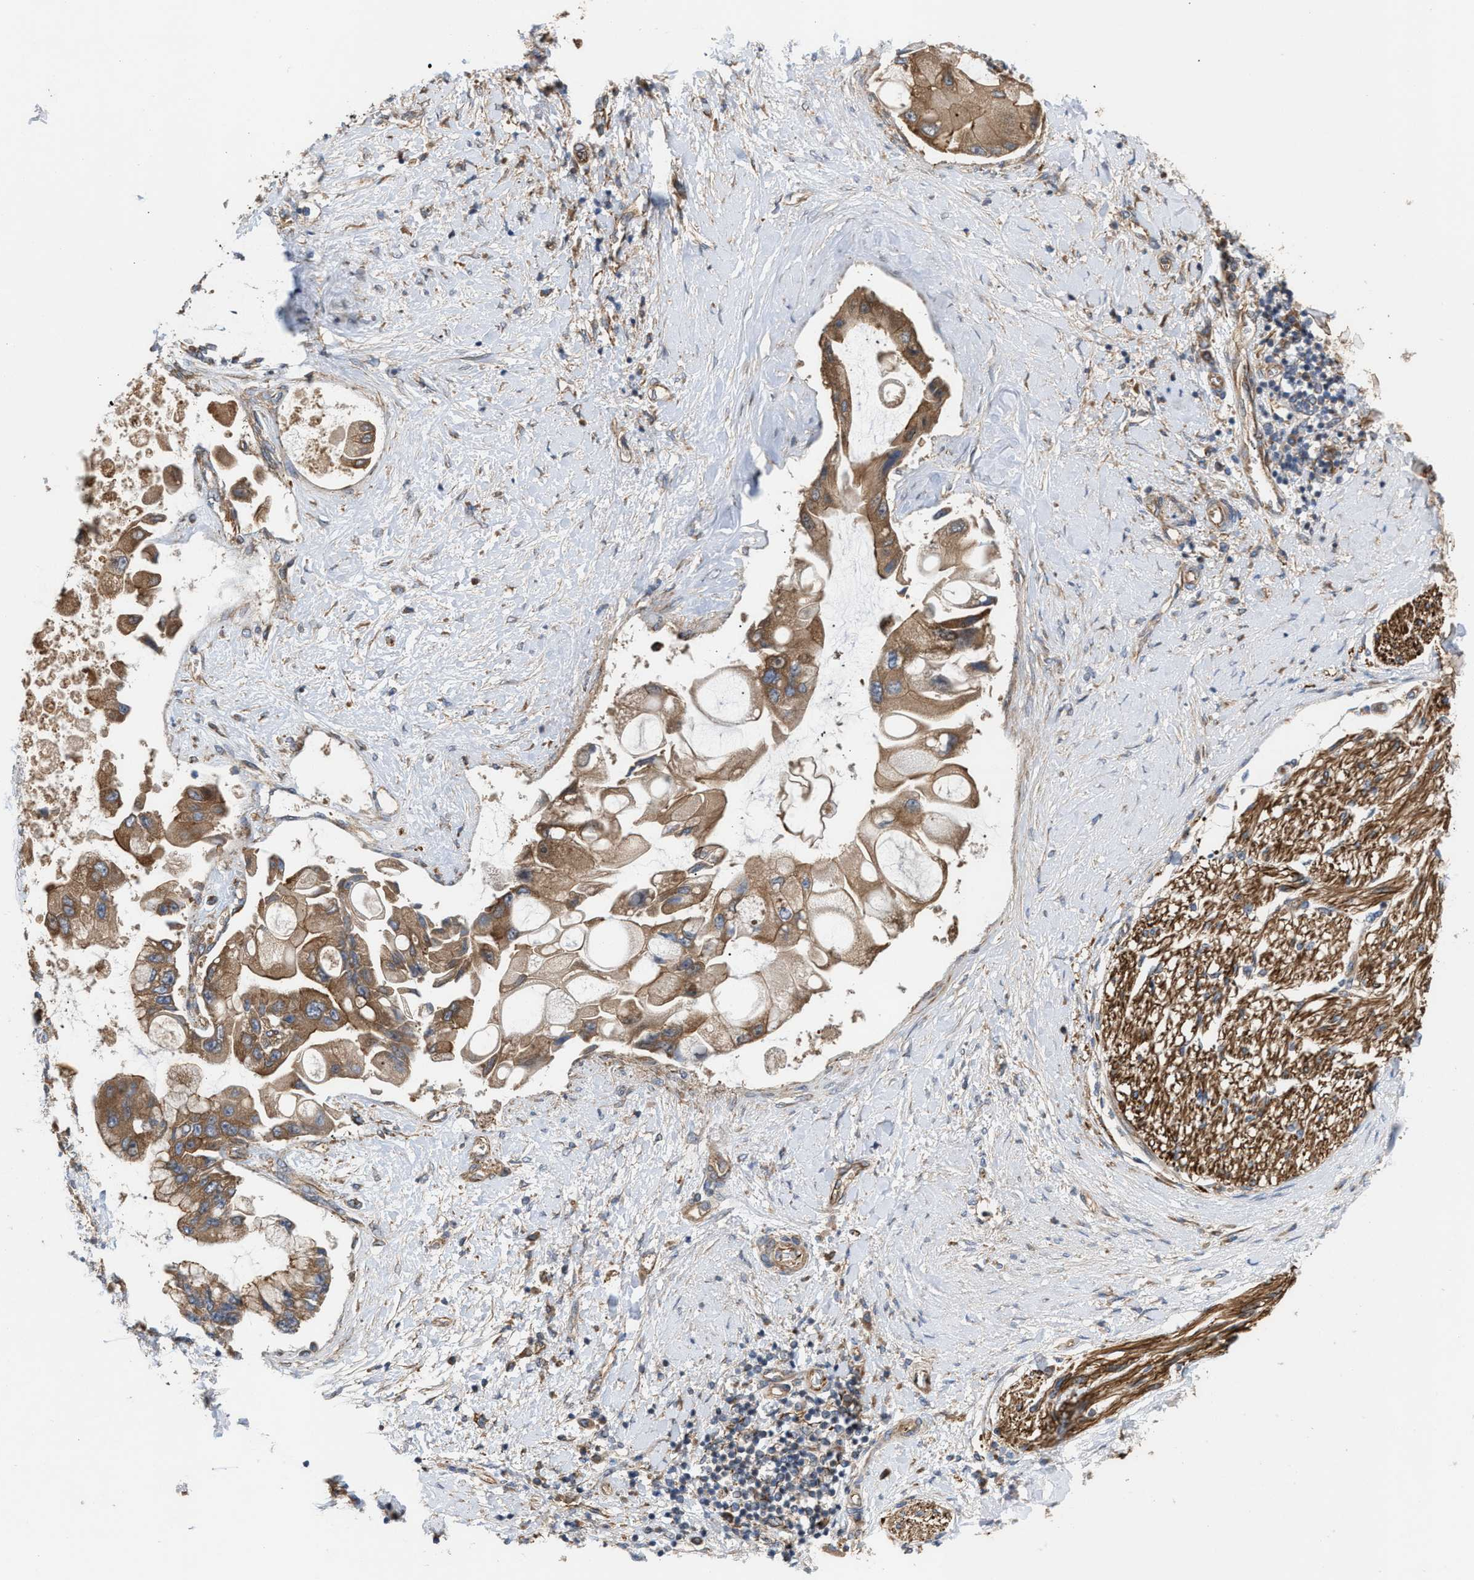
{"staining": {"intensity": "moderate", "quantity": ">75%", "location": "cytoplasmic/membranous"}, "tissue": "liver cancer", "cell_type": "Tumor cells", "image_type": "cancer", "snomed": [{"axis": "morphology", "description": "Cholangiocarcinoma"}, {"axis": "topography", "description": "Liver"}], "caption": "Tumor cells reveal medium levels of moderate cytoplasmic/membranous positivity in about >75% of cells in human liver cancer.", "gene": "EPS15L1", "patient": {"sex": "male", "age": 50}}